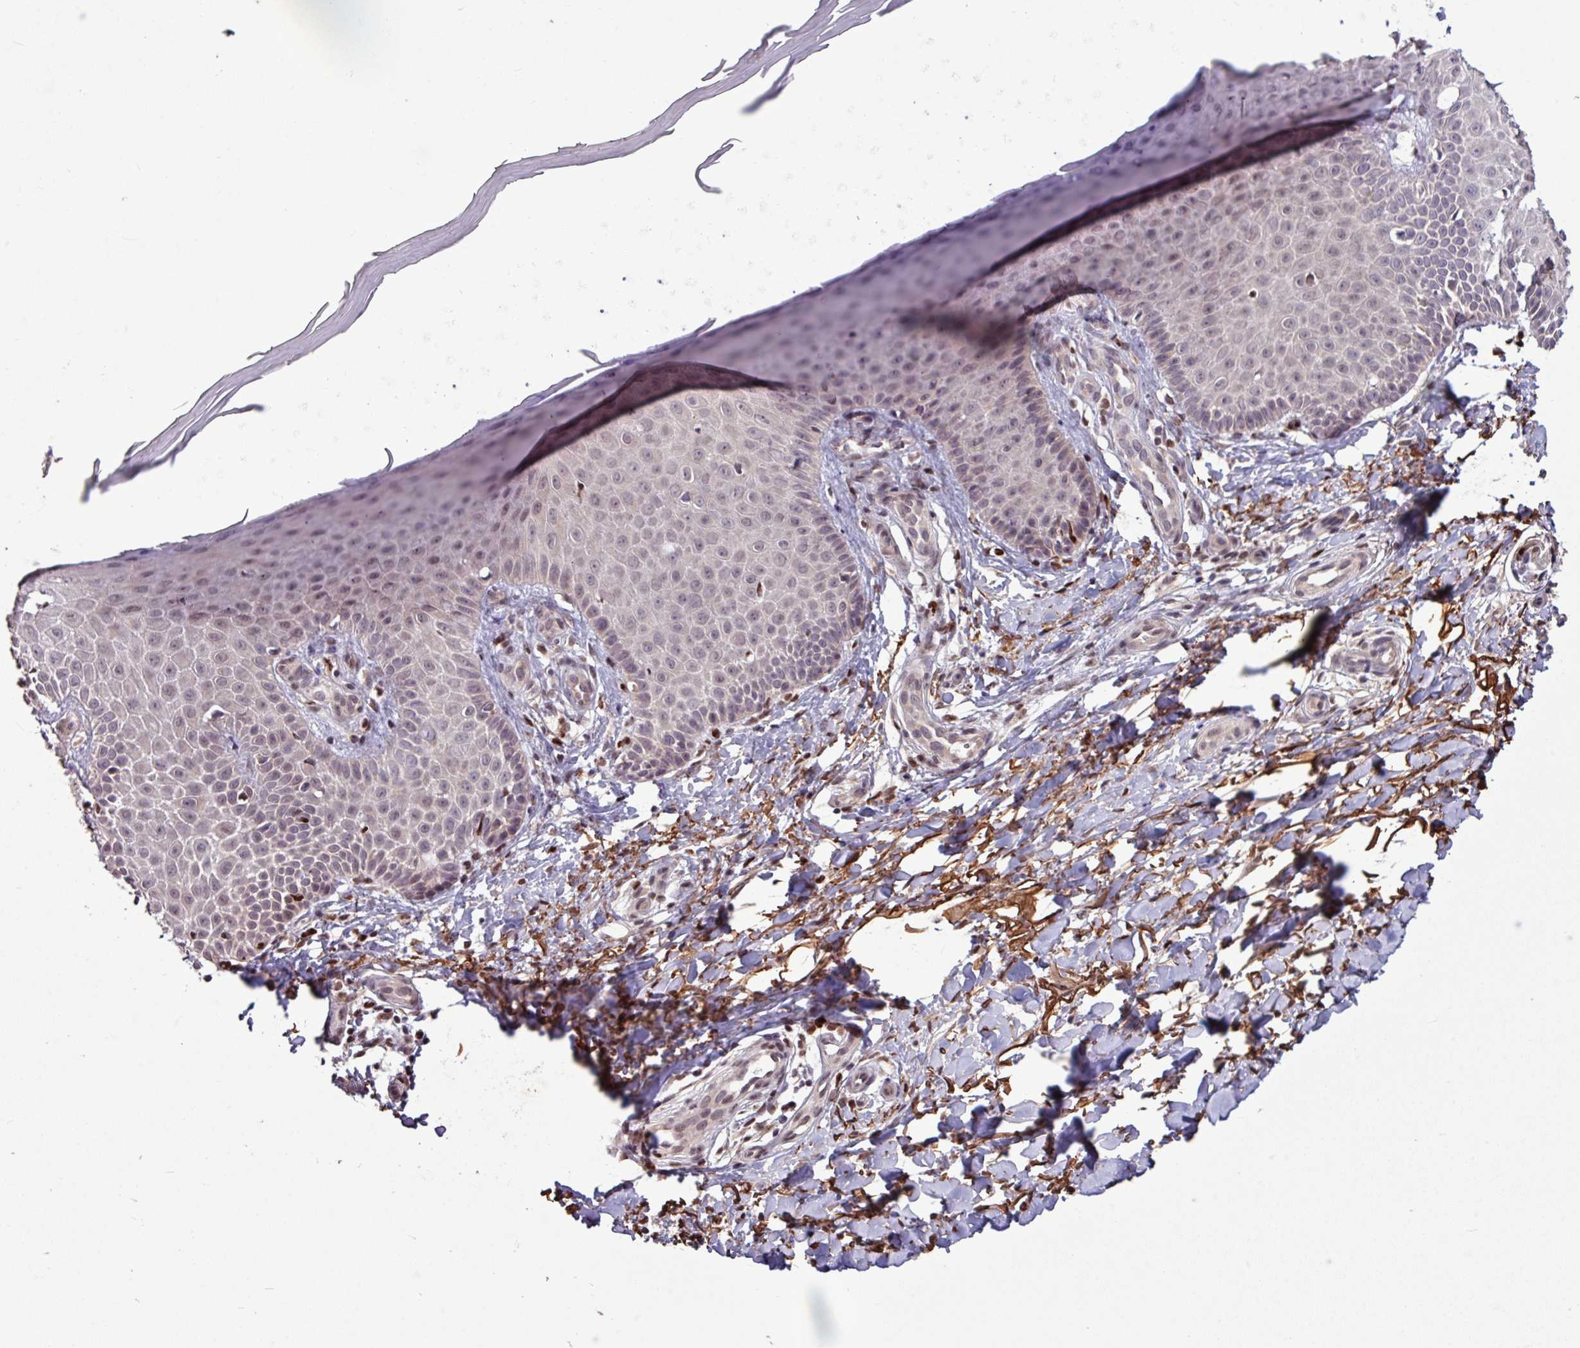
{"staining": {"intensity": "moderate", "quantity": ">75%", "location": "nuclear"}, "tissue": "skin", "cell_type": "Fibroblasts", "image_type": "normal", "snomed": [{"axis": "morphology", "description": "Normal tissue, NOS"}, {"axis": "topography", "description": "Skin"}], "caption": "Skin stained for a protein (brown) exhibits moderate nuclear positive positivity in about >75% of fibroblasts.", "gene": "SKIC2", "patient": {"sex": "male", "age": 81}}